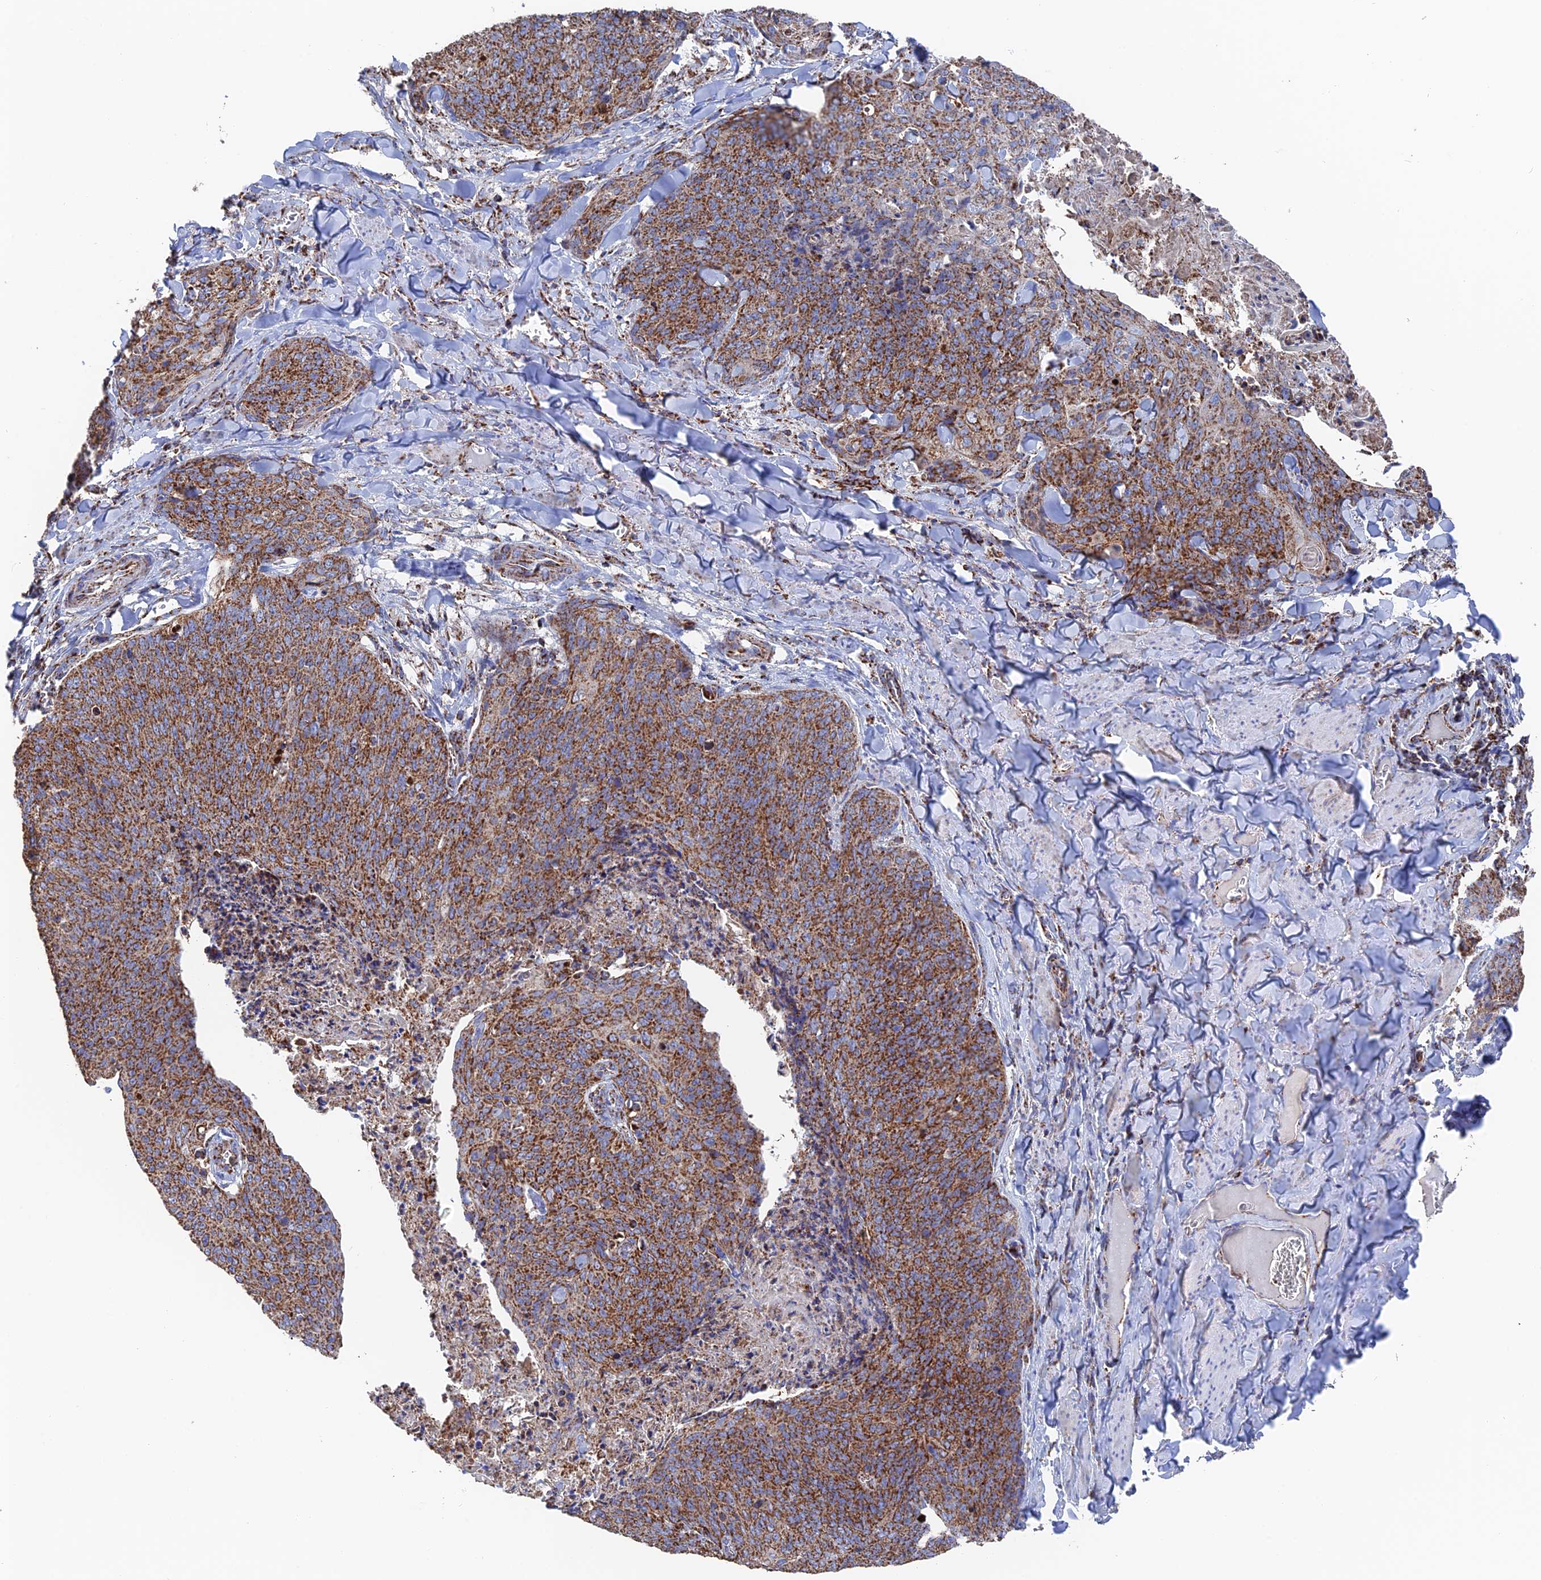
{"staining": {"intensity": "strong", "quantity": ">75%", "location": "cytoplasmic/membranous"}, "tissue": "skin cancer", "cell_type": "Tumor cells", "image_type": "cancer", "snomed": [{"axis": "morphology", "description": "Squamous cell carcinoma, NOS"}, {"axis": "topography", "description": "Skin"}, {"axis": "topography", "description": "Vulva"}], "caption": "A brown stain shows strong cytoplasmic/membranous positivity of a protein in squamous cell carcinoma (skin) tumor cells.", "gene": "HAUS8", "patient": {"sex": "female", "age": 85}}